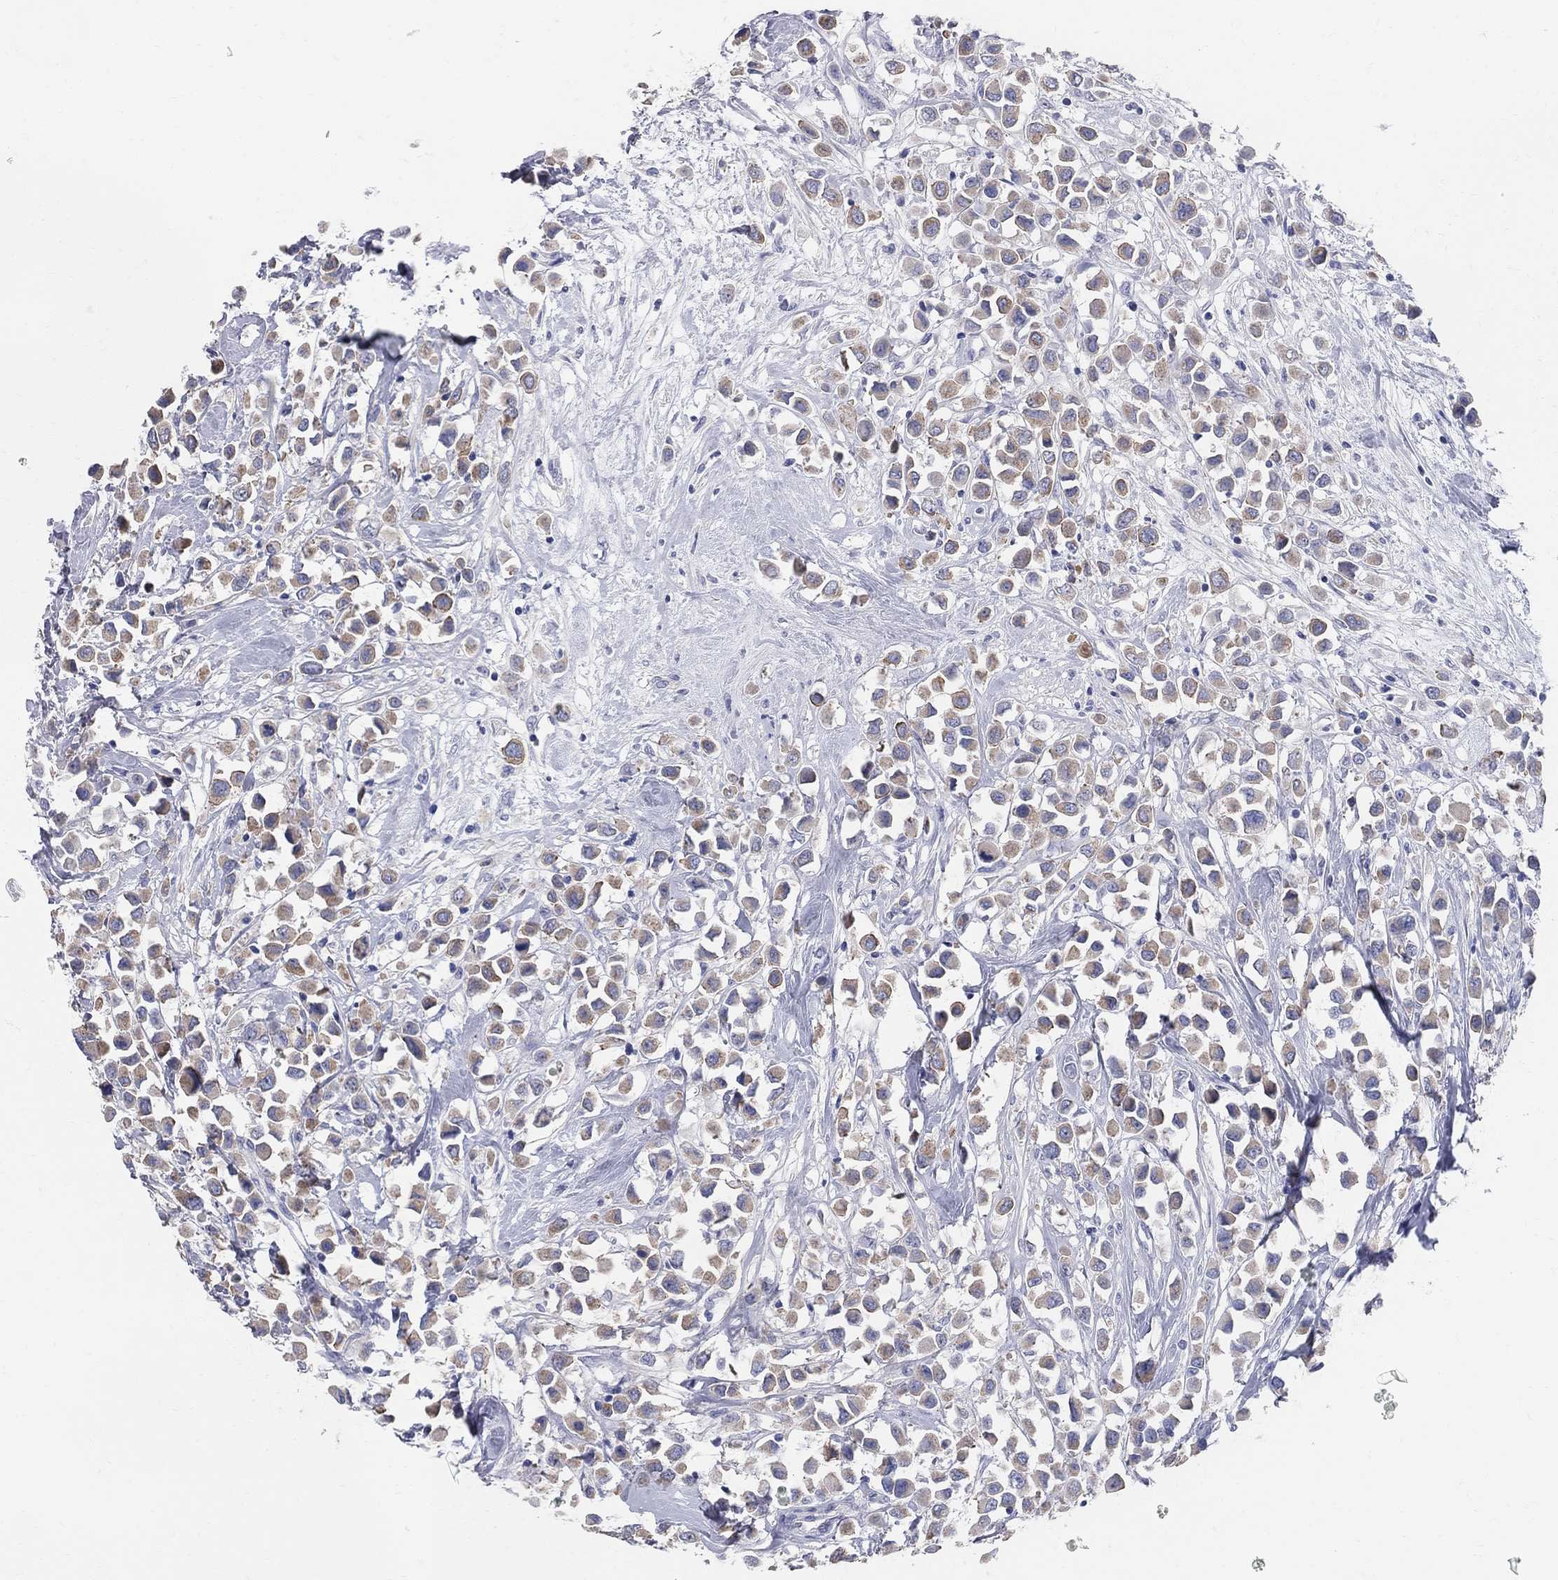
{"staining": {"intensity": "moderate", "quantity": ">75%", "location": "cytoplasmic/membranous"}, "tissue": "breast cancer", "cell_type": "Tumor cells", "image_type": "cancer", "snomed": [{"axis": "morphology", "description": "Duct carcinoma"}, {"axis": "topography", "description": "Breast"}], "caption": "The micrograph exhibits staining of intraductal carcinoma (breast), revealing moderate cytoplasmic/membranous protein expression (brown color) within tumor cells.", "gene": "AOX1", "patient": {"sex": "female", "age": 61}}